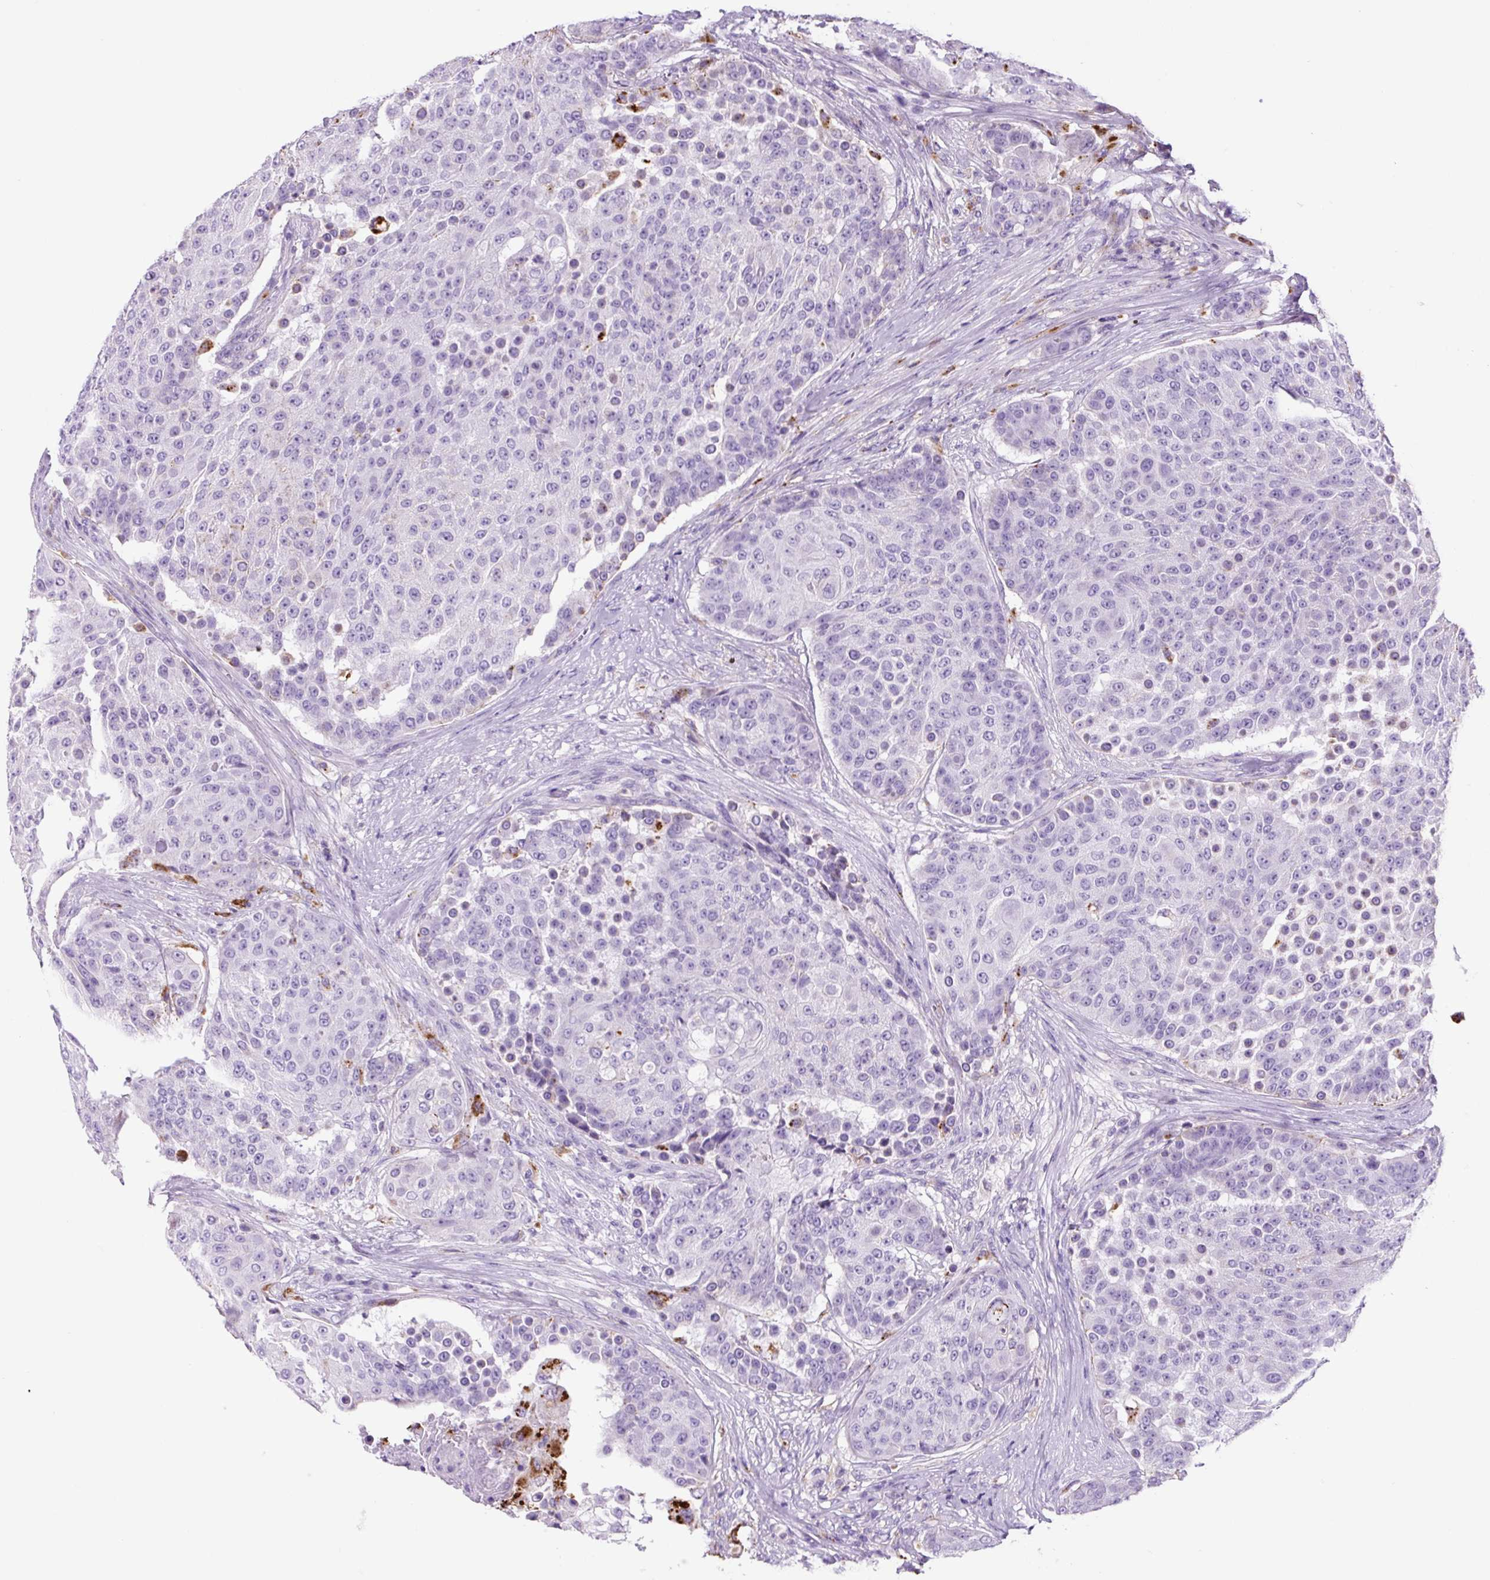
{"staining": {"intensity": "negative", "quantity": "none", "location": "none"}, "tissue": "urothelial cancer", "cell_type": "Tumor cells", "image_type": "cancer", "snomed": [{"axis": "morphology", "description": "Urothelial carcinoma, High grade"}, {"axis": "topography", "description": "Urinary bladder"}], "caption": "Urothelial carcinoma (high-grade) stained for a protein using IHC demonstrates no positivity tumor cells.", "gene": "LCN10", "patient": {"sex": "female", "age": 63}}